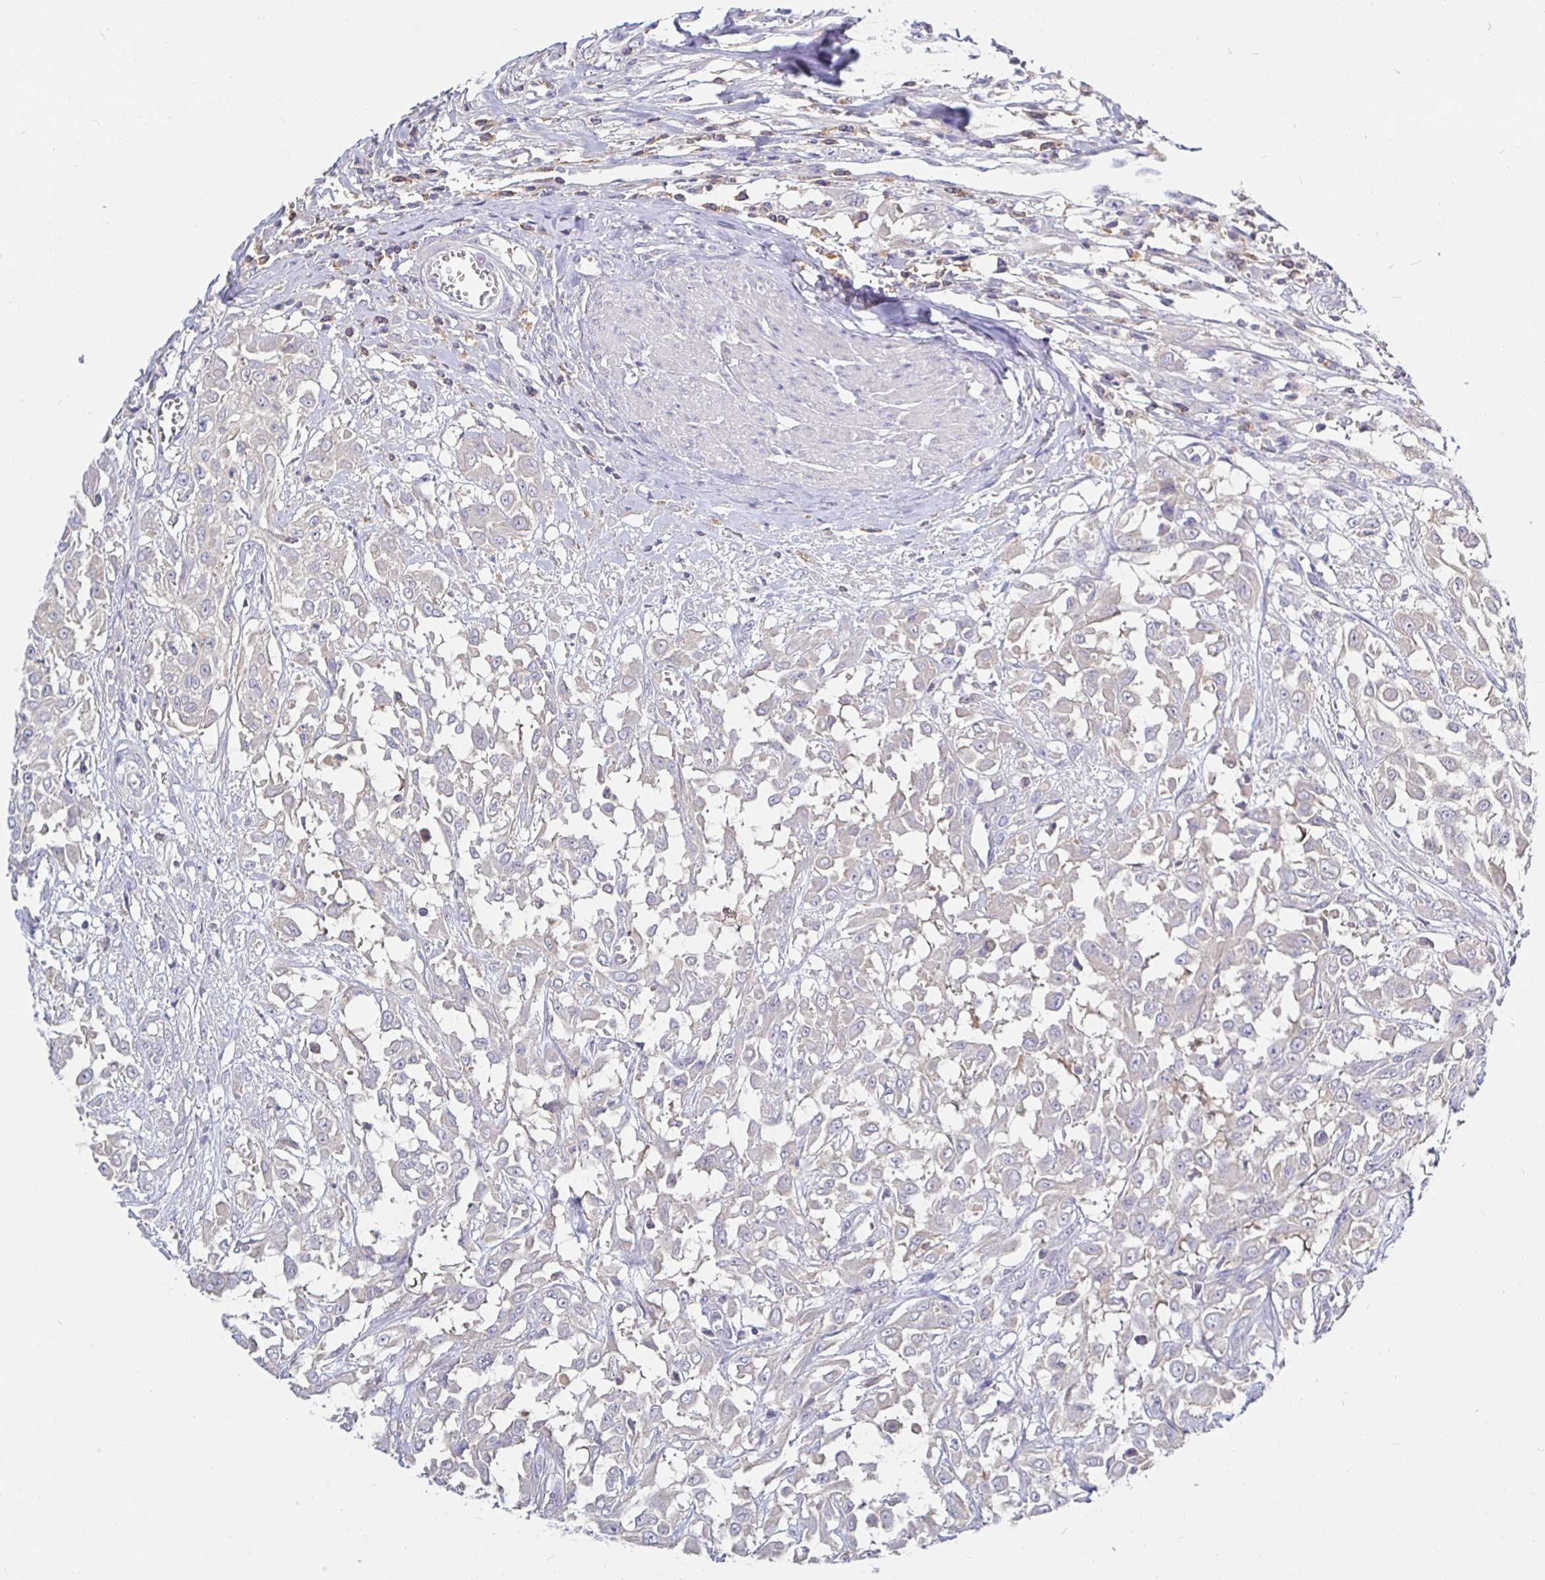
{"staining": {"intensity": "negative", "quantity": "none", "location": "none"}, "tissue": "urothelial cancer", "cell_type": "Tumor cells", "image_type": "cancer", "snomed": [{"axis": "morphology", "description": "Urothelial carcinoma, High grade"}, {"axis": "topography", "description": "Urinary bladder"}], "caption": "This is a histopathology image of immunohistochemistry (IHC) staining of urothelial carcinoma (high-grade), which shows no expression in tumor cells.", "gene": "KIF21A", "patient": {"sex": "male", "age": 57}}